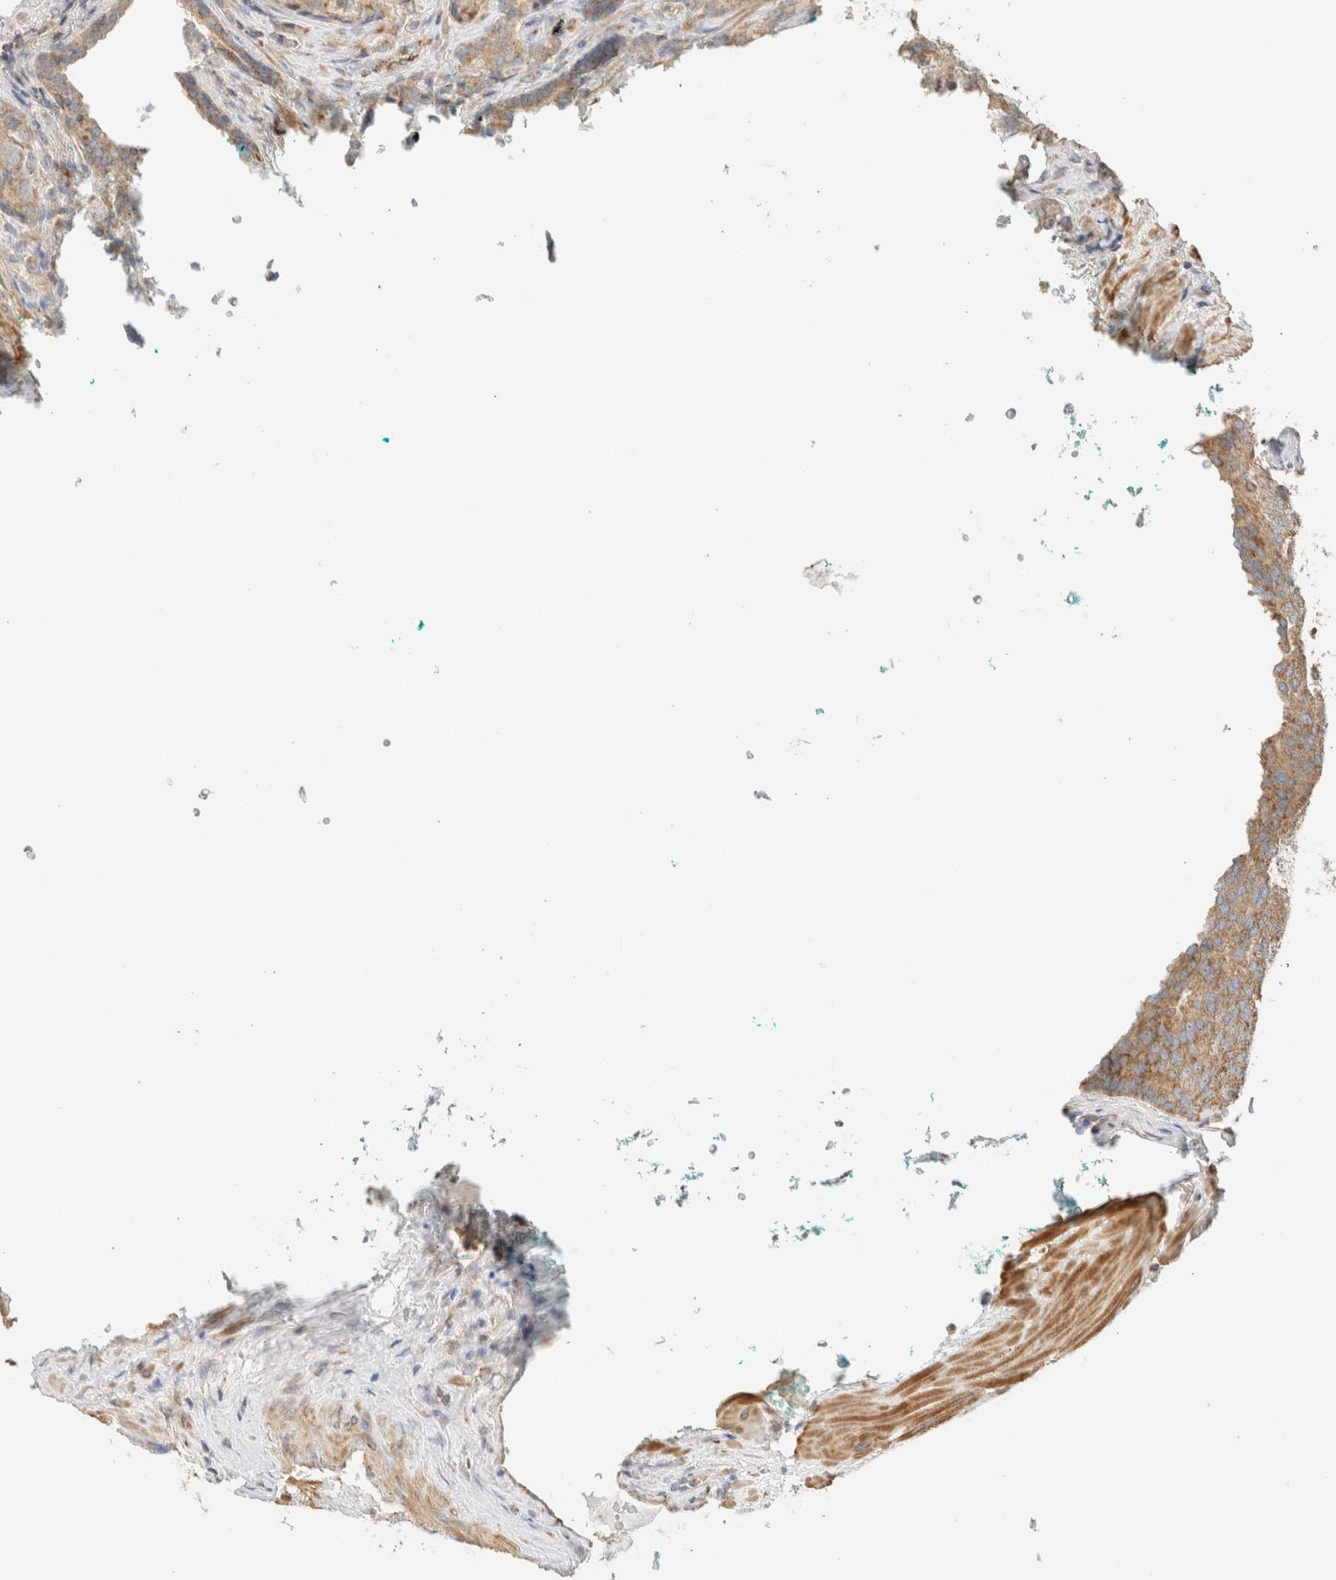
{"staining": {"intensity": "weak", "quantity": ">75%", "location": "cytoplasmic/membranous"}, "tissue": "prostate cancer", "cell_type": "Tumor cells", "image_type": "cancer", "snomed": [{"axis": "morphology", "description": "Adenocarcinoma, High grade"}, {"axis": "topography", "description": "Prostate"}], "caption": "Protein staining by immunohistochemistry (IHC) reveals weak cytoplasmic/membranous expression in approximately >75% of tumor cells in prostate cancer.", "gene": "MRM3", "patient": {"sex": "male", "age": 50}}